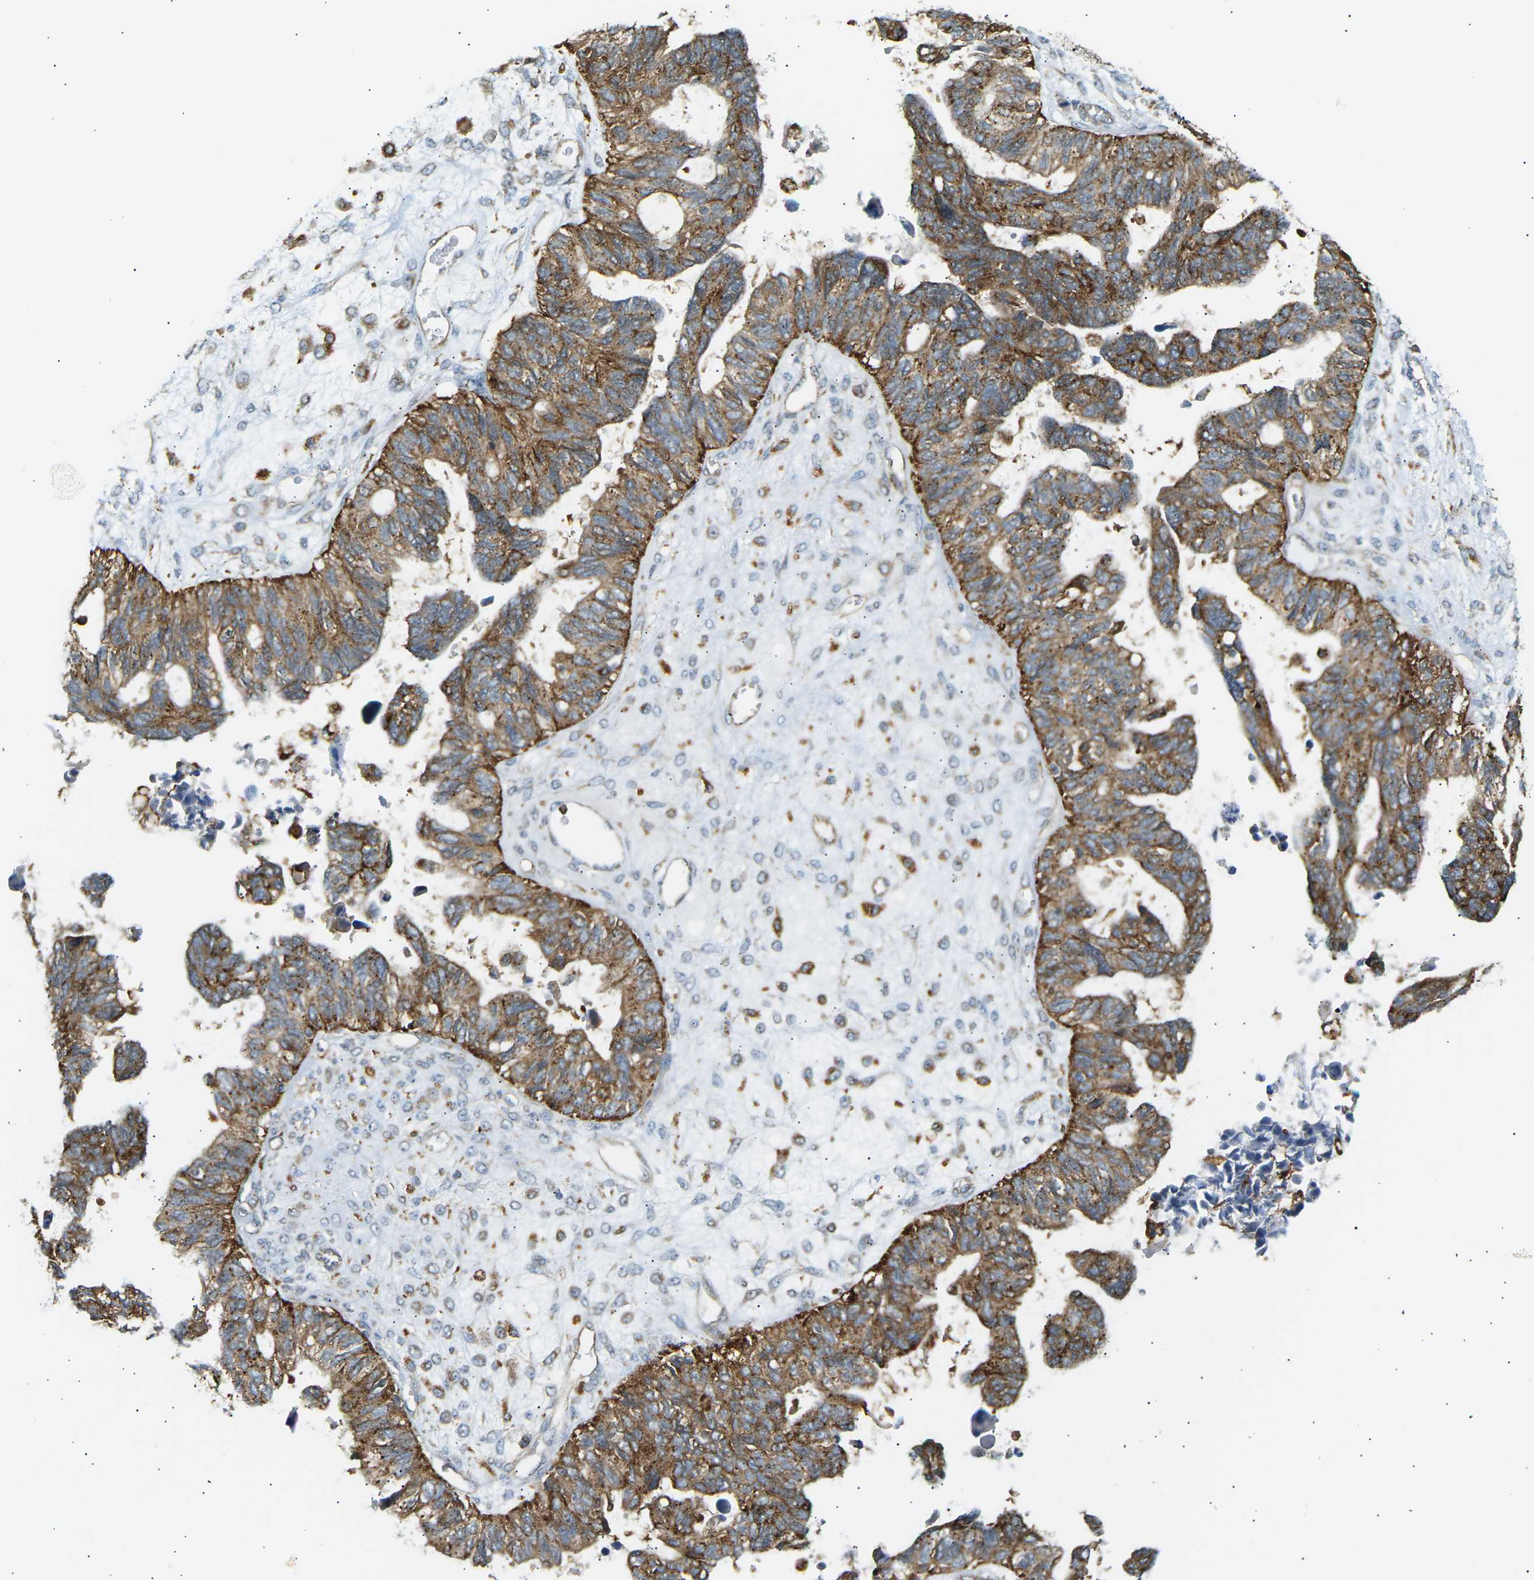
{"staining": {"intensity": "strong", "quantity": "25%-75%", "location": "cytoplasmic/membranous"}, "tissue": "ovarian cancer", "cell_type": "Tumor cells", "image_type": "cancer", "snomed": [{"axis": "morphology", "description": "Cystadenocarcinoma, serous, NOS"}, {"axis": "topography", "description": "Ovary"}], "caption": "High-power microscopy captured an immunohistochemistry histopathology image of ovarian serous cystadenocarcinoma, revealing strong cytoplasmic/membranous expression in about 25%-75% of tumor cells.", "gene": "CDK17", "patient": {"sex": "female", "age": 79}}